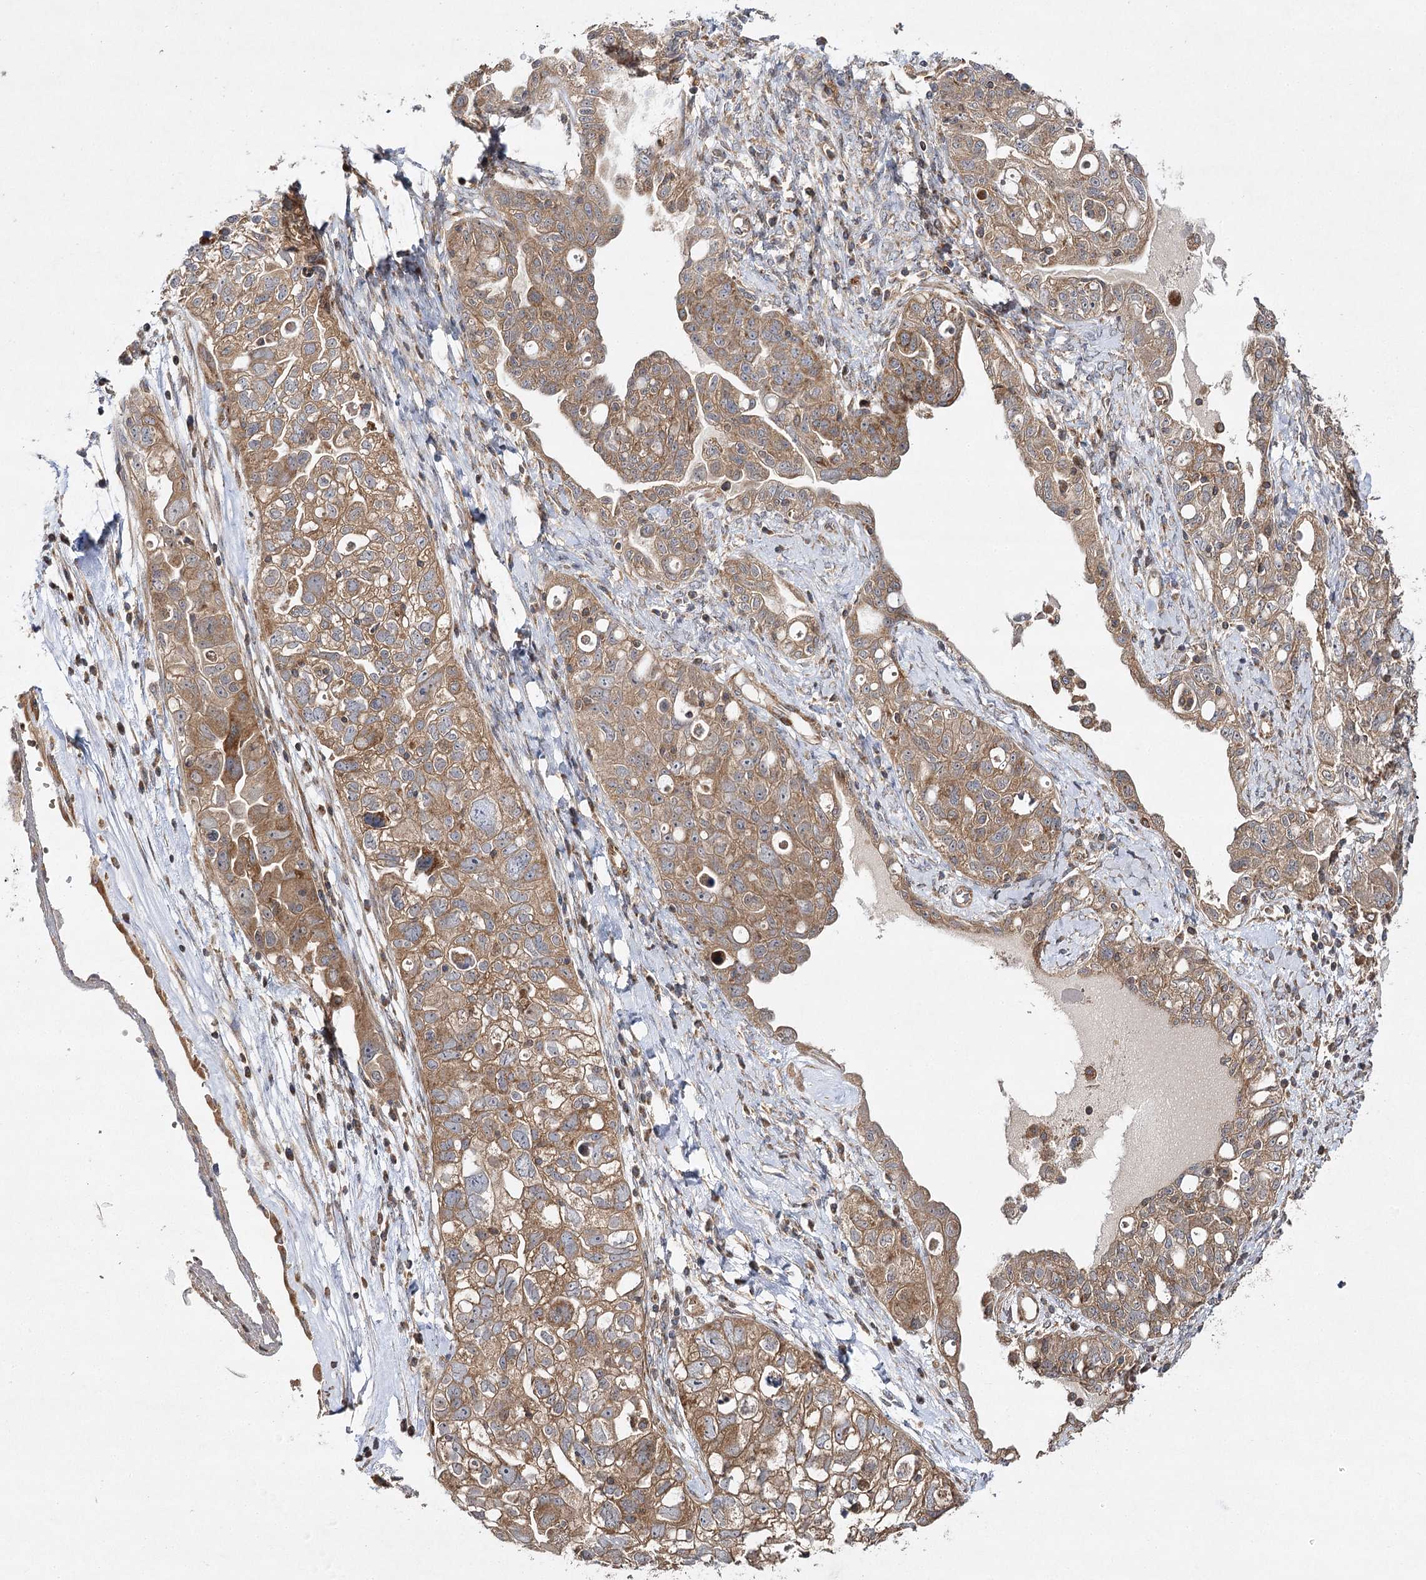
{"staining": {"intensity": "moderate", "quantity": ">75%", "location": "cytoplasmic/membranous"}, "tissue": "ovarian cancer", "cell_type": "Tumor cells", "image_type": "cancer", "snomed": [{"axis": "morphology", "description": "Carcinoma, NOS"}, {"axis": "morphology", "description": "Cystadenocarcinoma, serous, NOS"}, {"axis": "topography", "description": "Ovary"}], "caption": "Immunohistochemical staining of serous cystadenocarcinoma (ovarian) demonstrates medium levels of moderate cytoplasmic/membranous expression in about >75% of tumor cells.", "gene": "DNAJC13", "patient": {"sex": "female", "age": 69}}